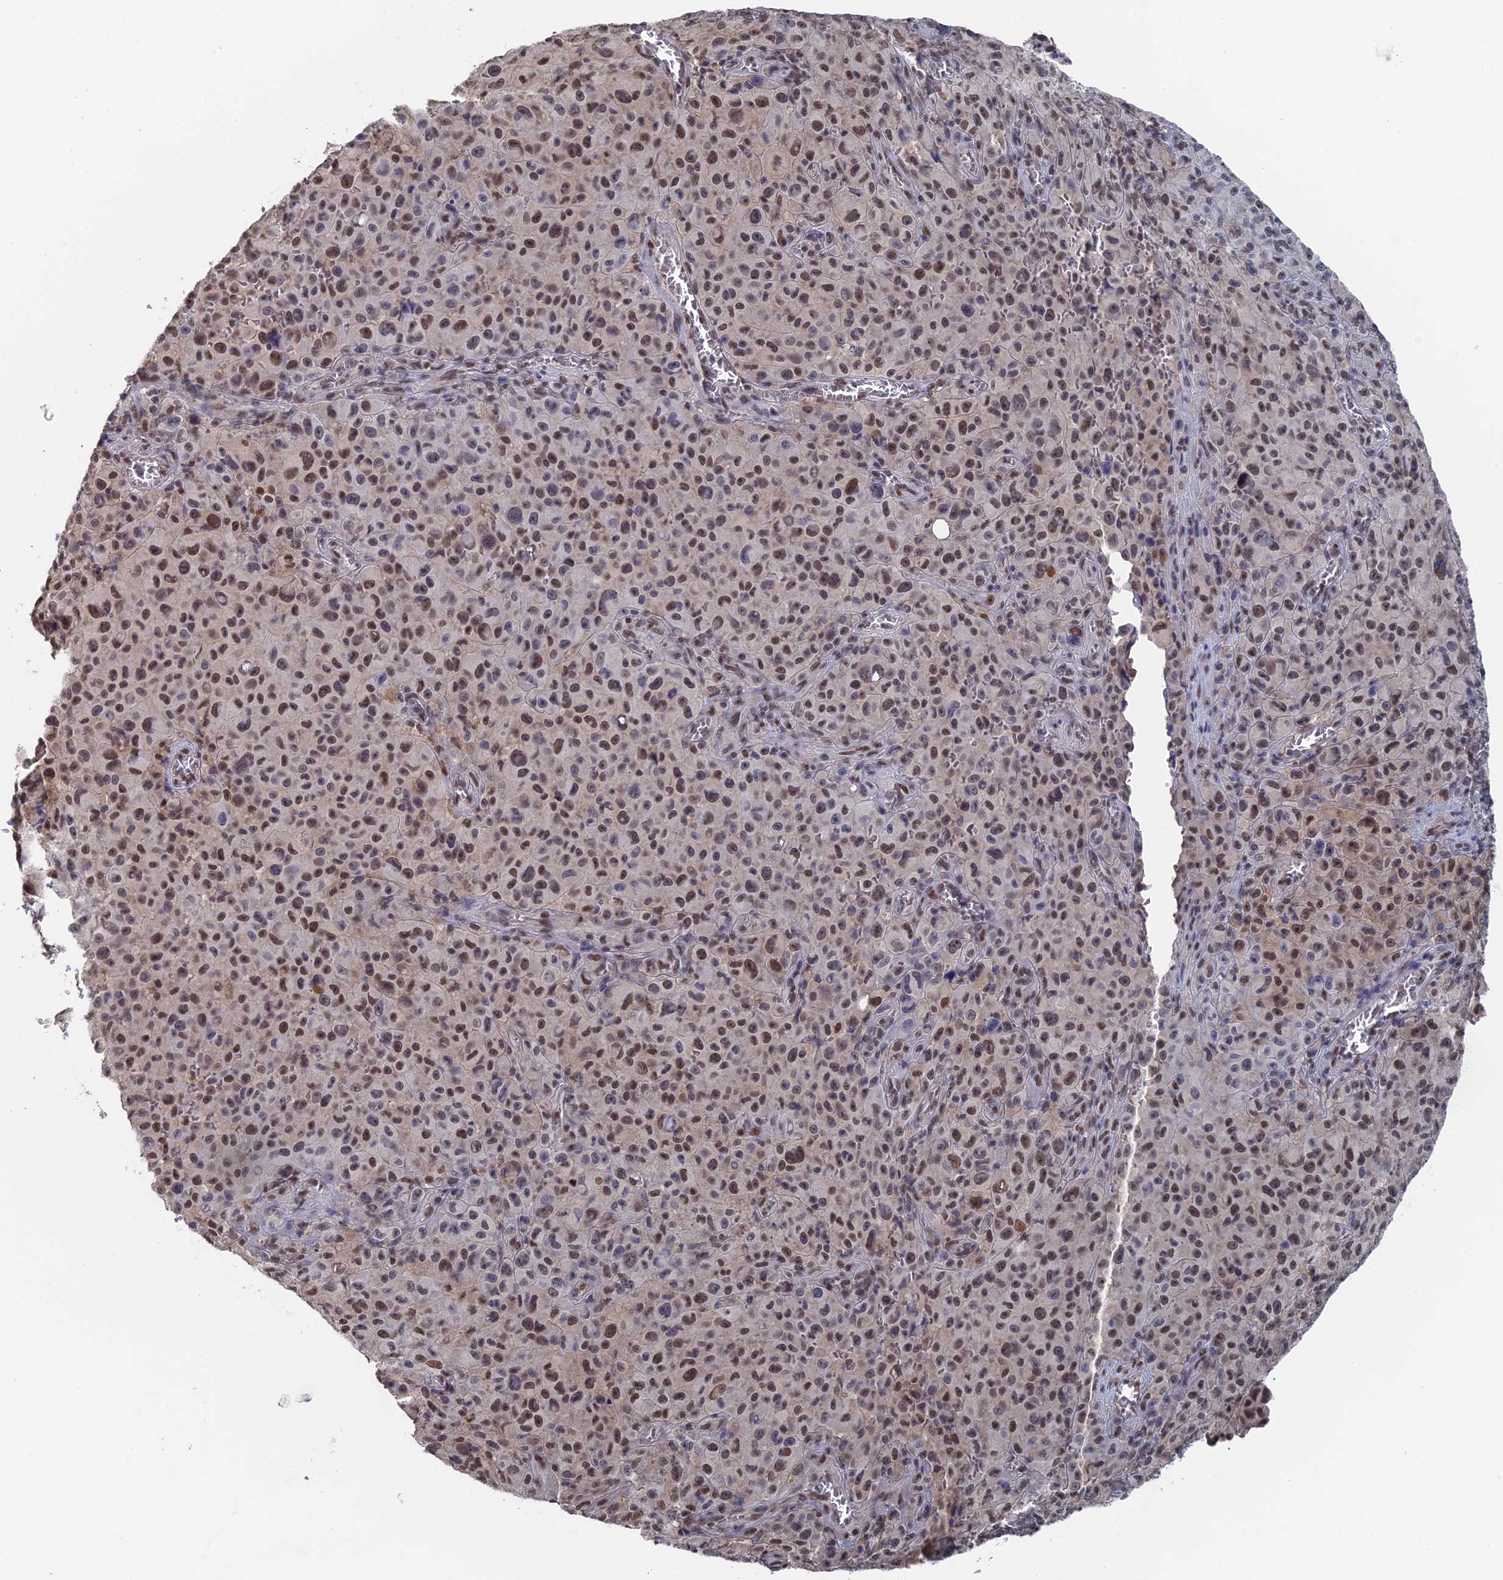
{"staining": {"intensity": "moderate", "quantity": ">75%", "location": "nuclear"}, "tissue": "melanoma", "cell_type": "Tumor cells", "image_type": "cancer", "snomed": [{"axis": "morphology", "description": "Malignant melanoma, NOS"}, {"axis": "topography", "description": "Skin"}], "caption": "Immunohistochemical staining of malignant melanoma shows medium levels of moderate nuclear positivity in approximately >75% of tumor cells.", "gene": "TSSC4", "patient": {"sex": "female", "age": 82}}